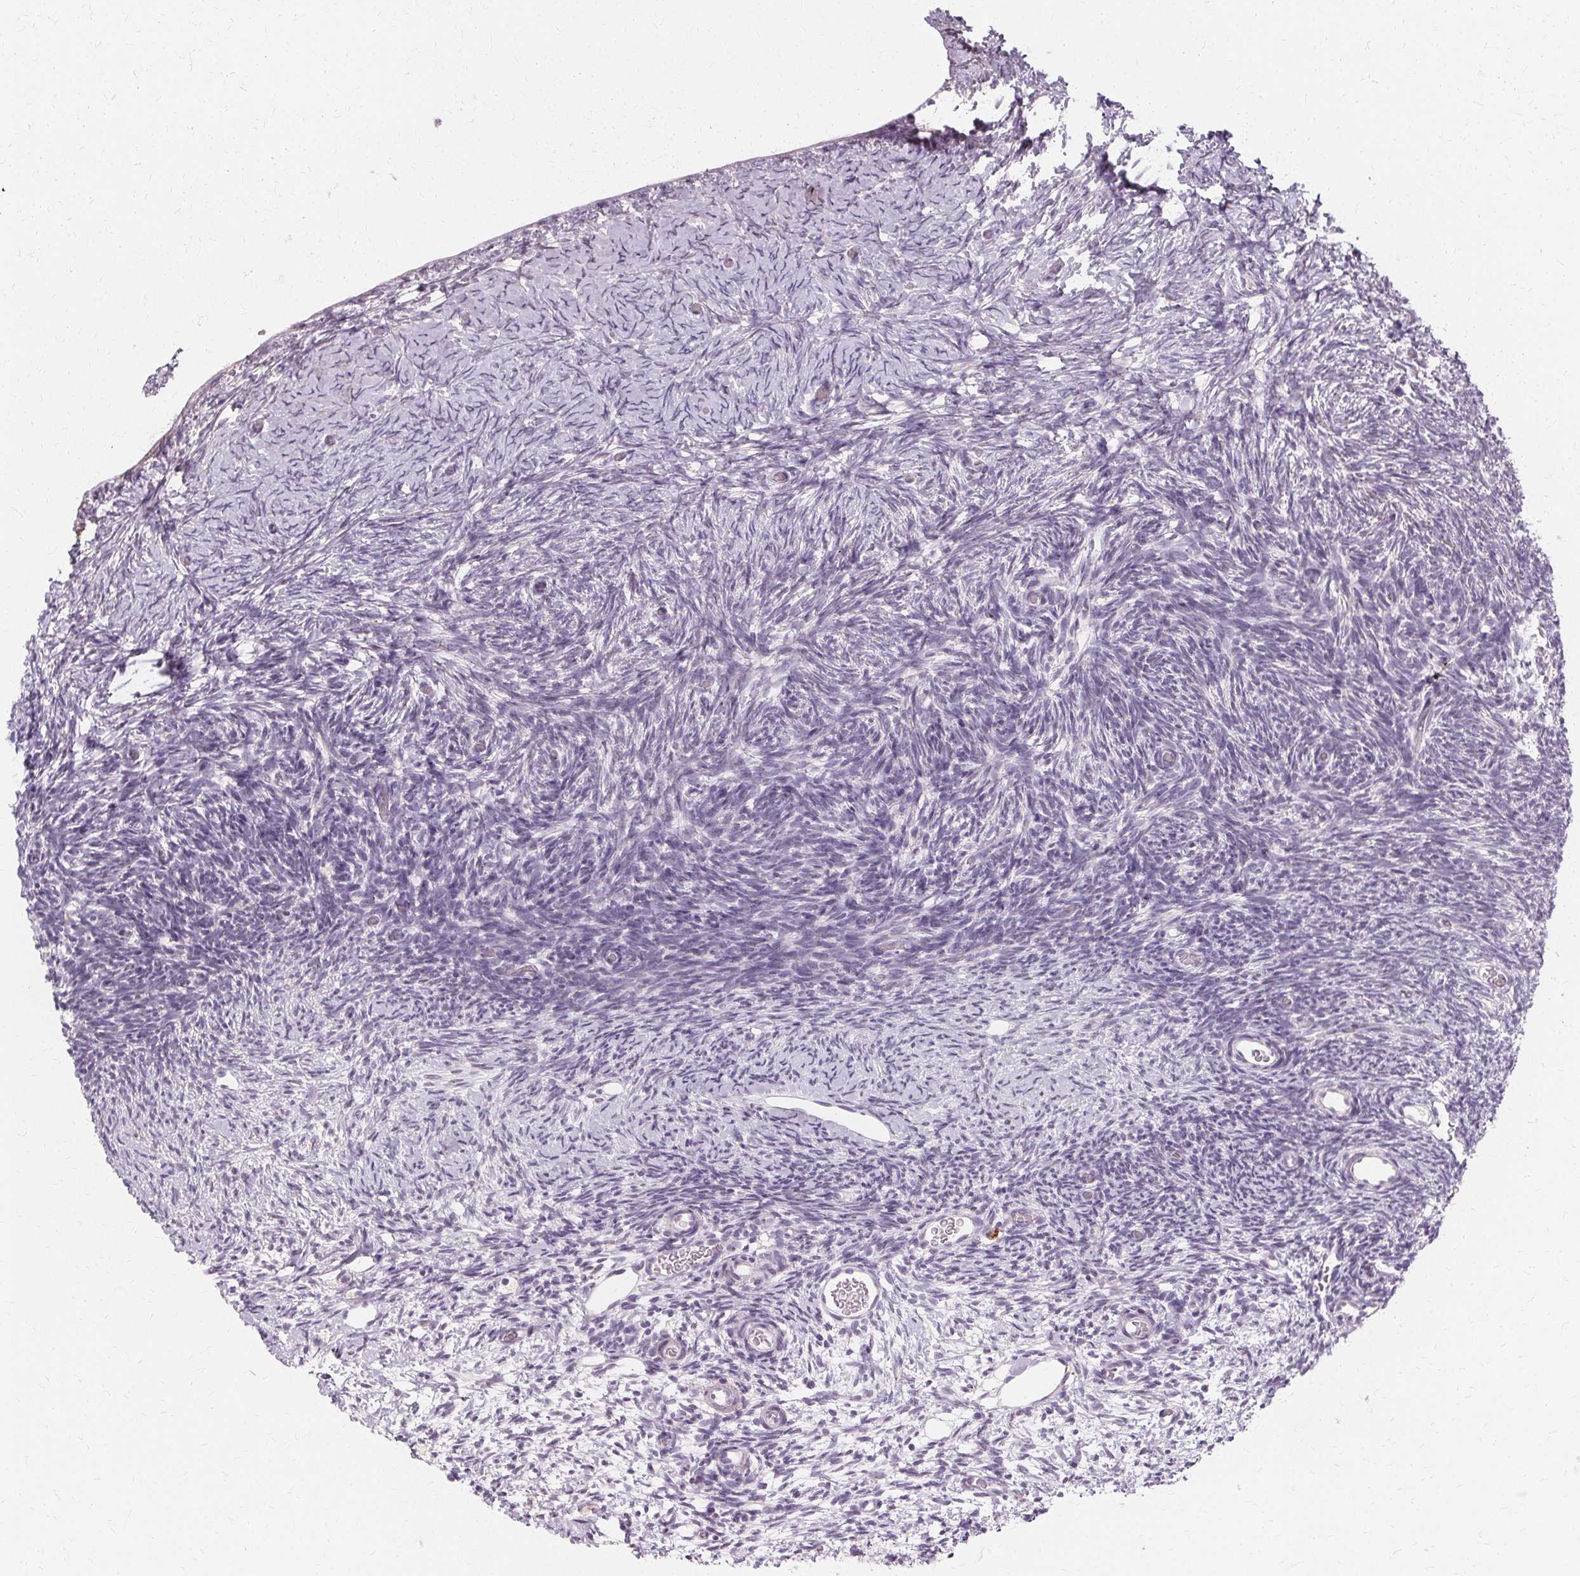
{"staining": {"intensity": "negative", "quantity": "none", "location": "none"}, "tissue": "ovary", "cell_type": "Follicle cells", "image_type": "normal", "snomed": [{"axis": "morphology", "description": "Normal tissue, NOS"}, {"axis": "topography", "description": "Ovary"}], "caption": "Photomicrograph shows no significant protein positivity in follicle cells of benign ovary.", "gene": "FCRL3", "patient": {"sex": "female", "age": 39}}